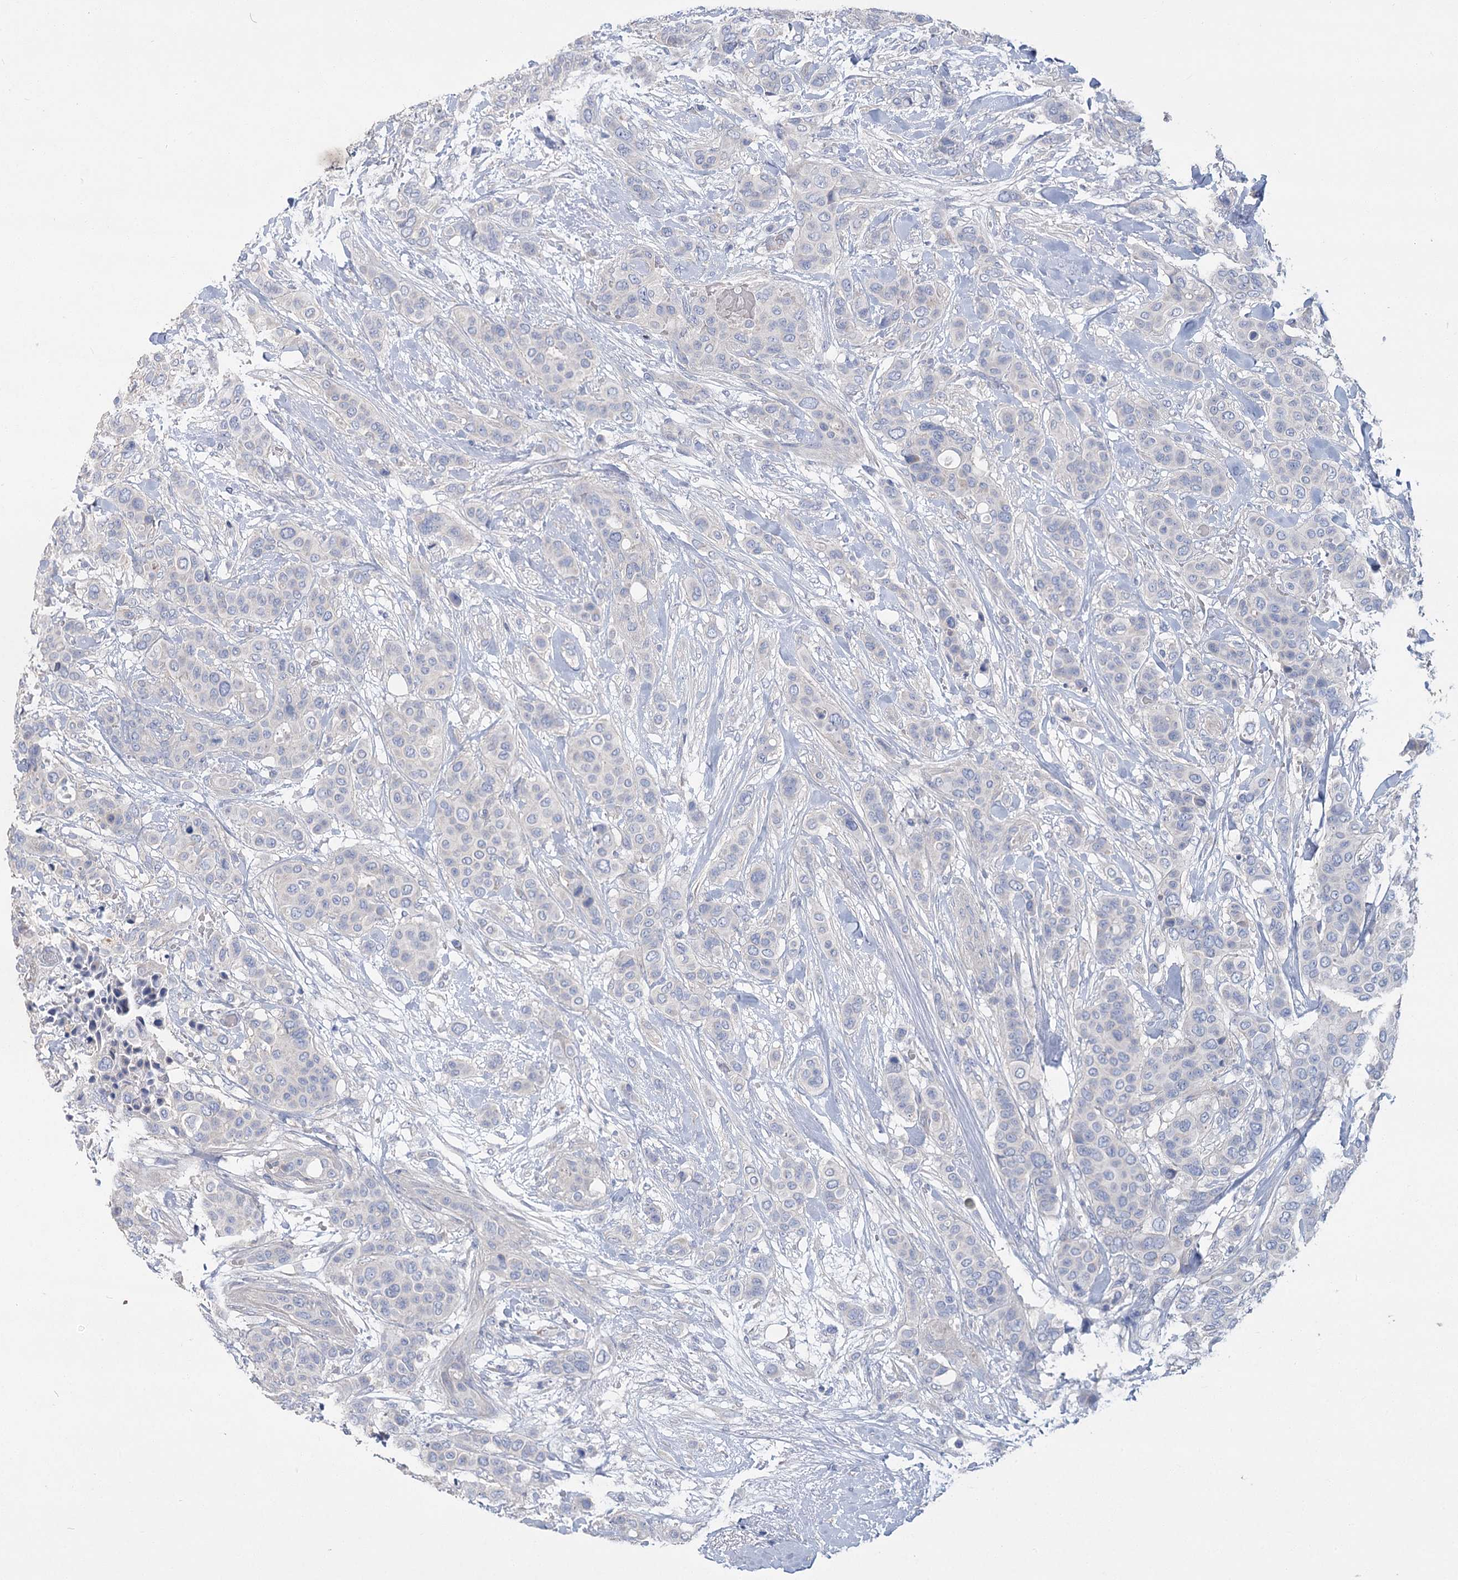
{"staining": {"intensity": "negative", "quantity": "none", "location": "none"}, "tissue": "breast cancer", "cell_type": "Tumor cells", "image_type": "cancer", "snomed": [{"axis": "morphology", "description": "Lobular carcinoma"}, {"axis": "topography", "description": "Breast"}], "caption": "Tumor cells are negative for protein expression in human breast cancer.", "gene": "SLC9A3", "patient": {"sex": "female", "age": 51}}